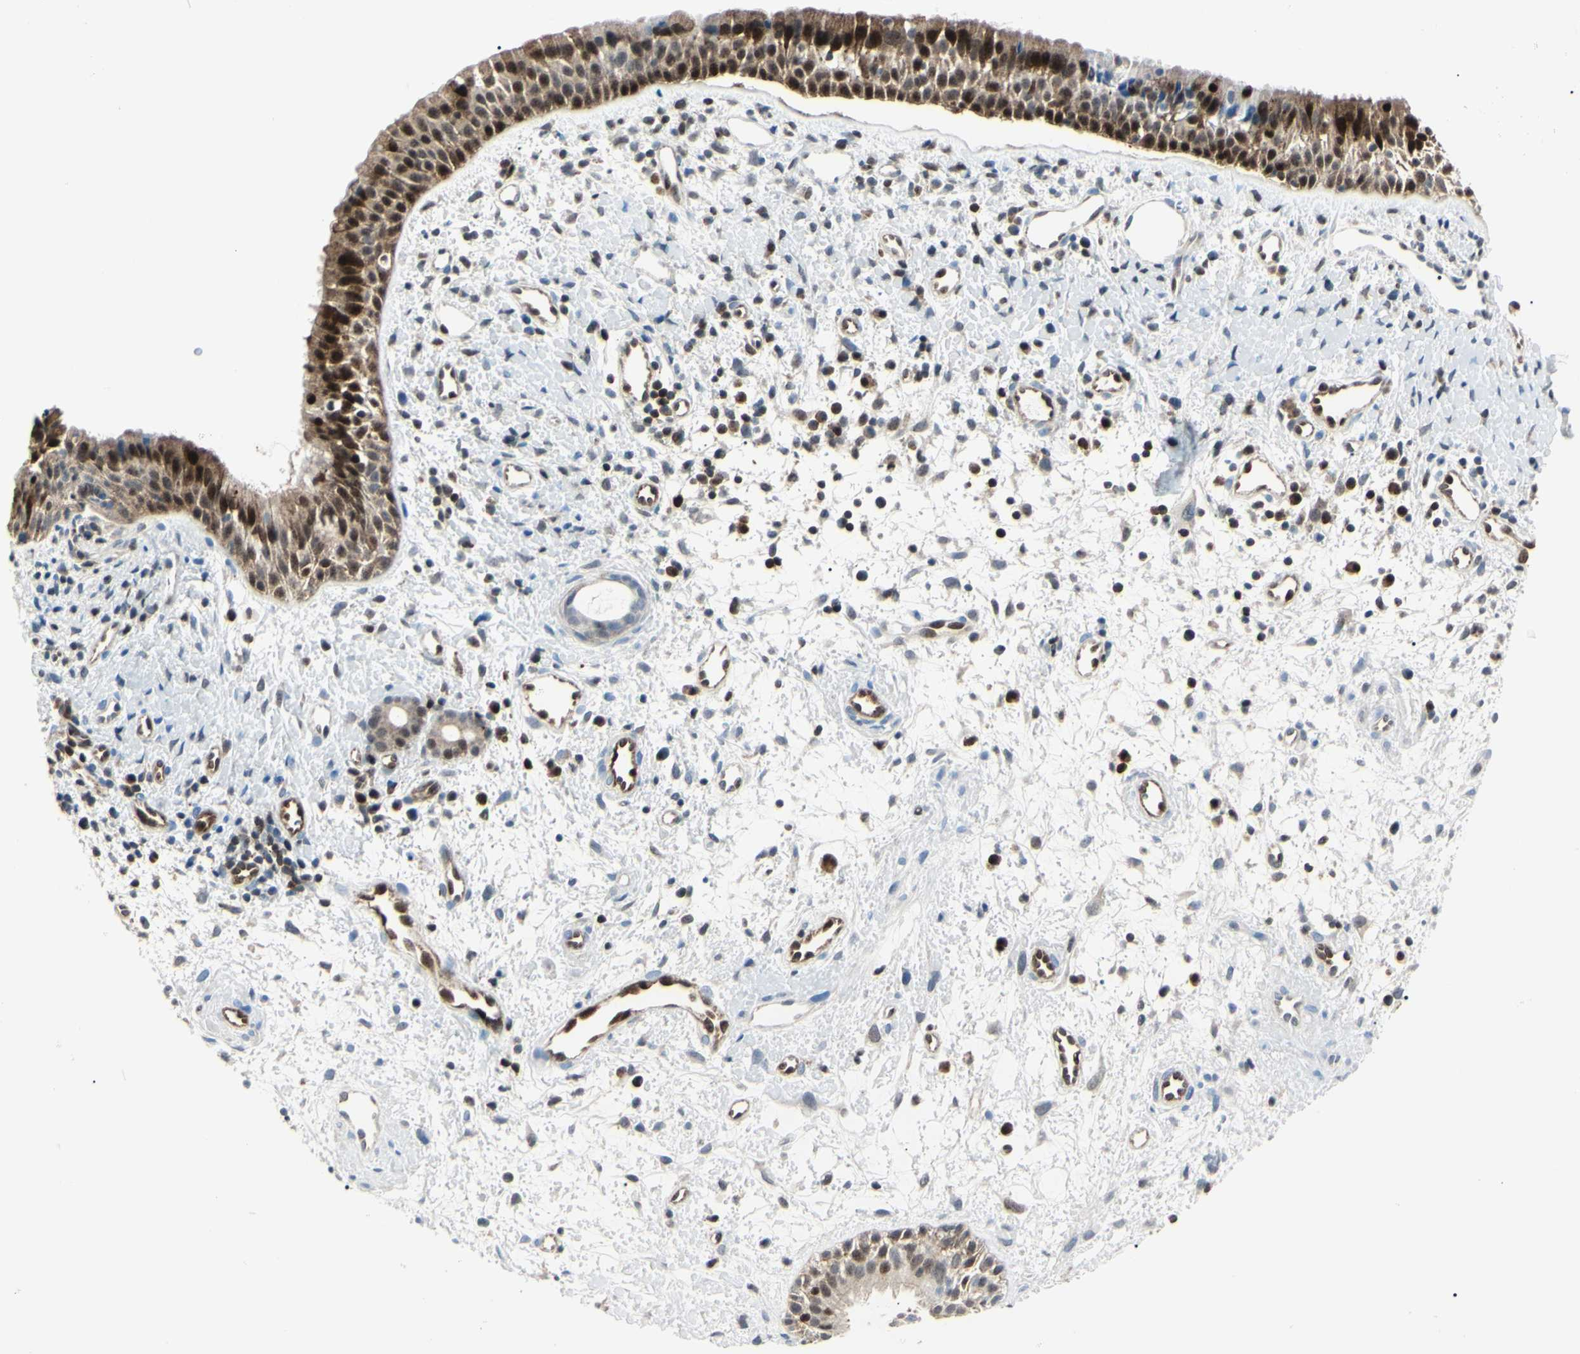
{"staining": {"intensity": "moderate", "quantity": ">75%", "location": "cytoplasmic/membranous,nuclear"}, "tissue": "nasopharynx", "cell_type": "Respiratory epithelial cells", "image_type": "normal", "snomed": [{"axis": "morphology", "description": "Normal tissue, NOS"}, {"axis": "topography", "description": "Nasopharynx"}], "caption": "Protein analysis of benign nasopharynx exhibits moderate cytoplasmic/membranous,nuclear expression in approximately >75% of respiratory epithelial cells. Ihc stains the protein of interest in brown and the nuclei are stained blue.", "gene": "PGK1", "patient": {"sex": "male", "age": 22}}